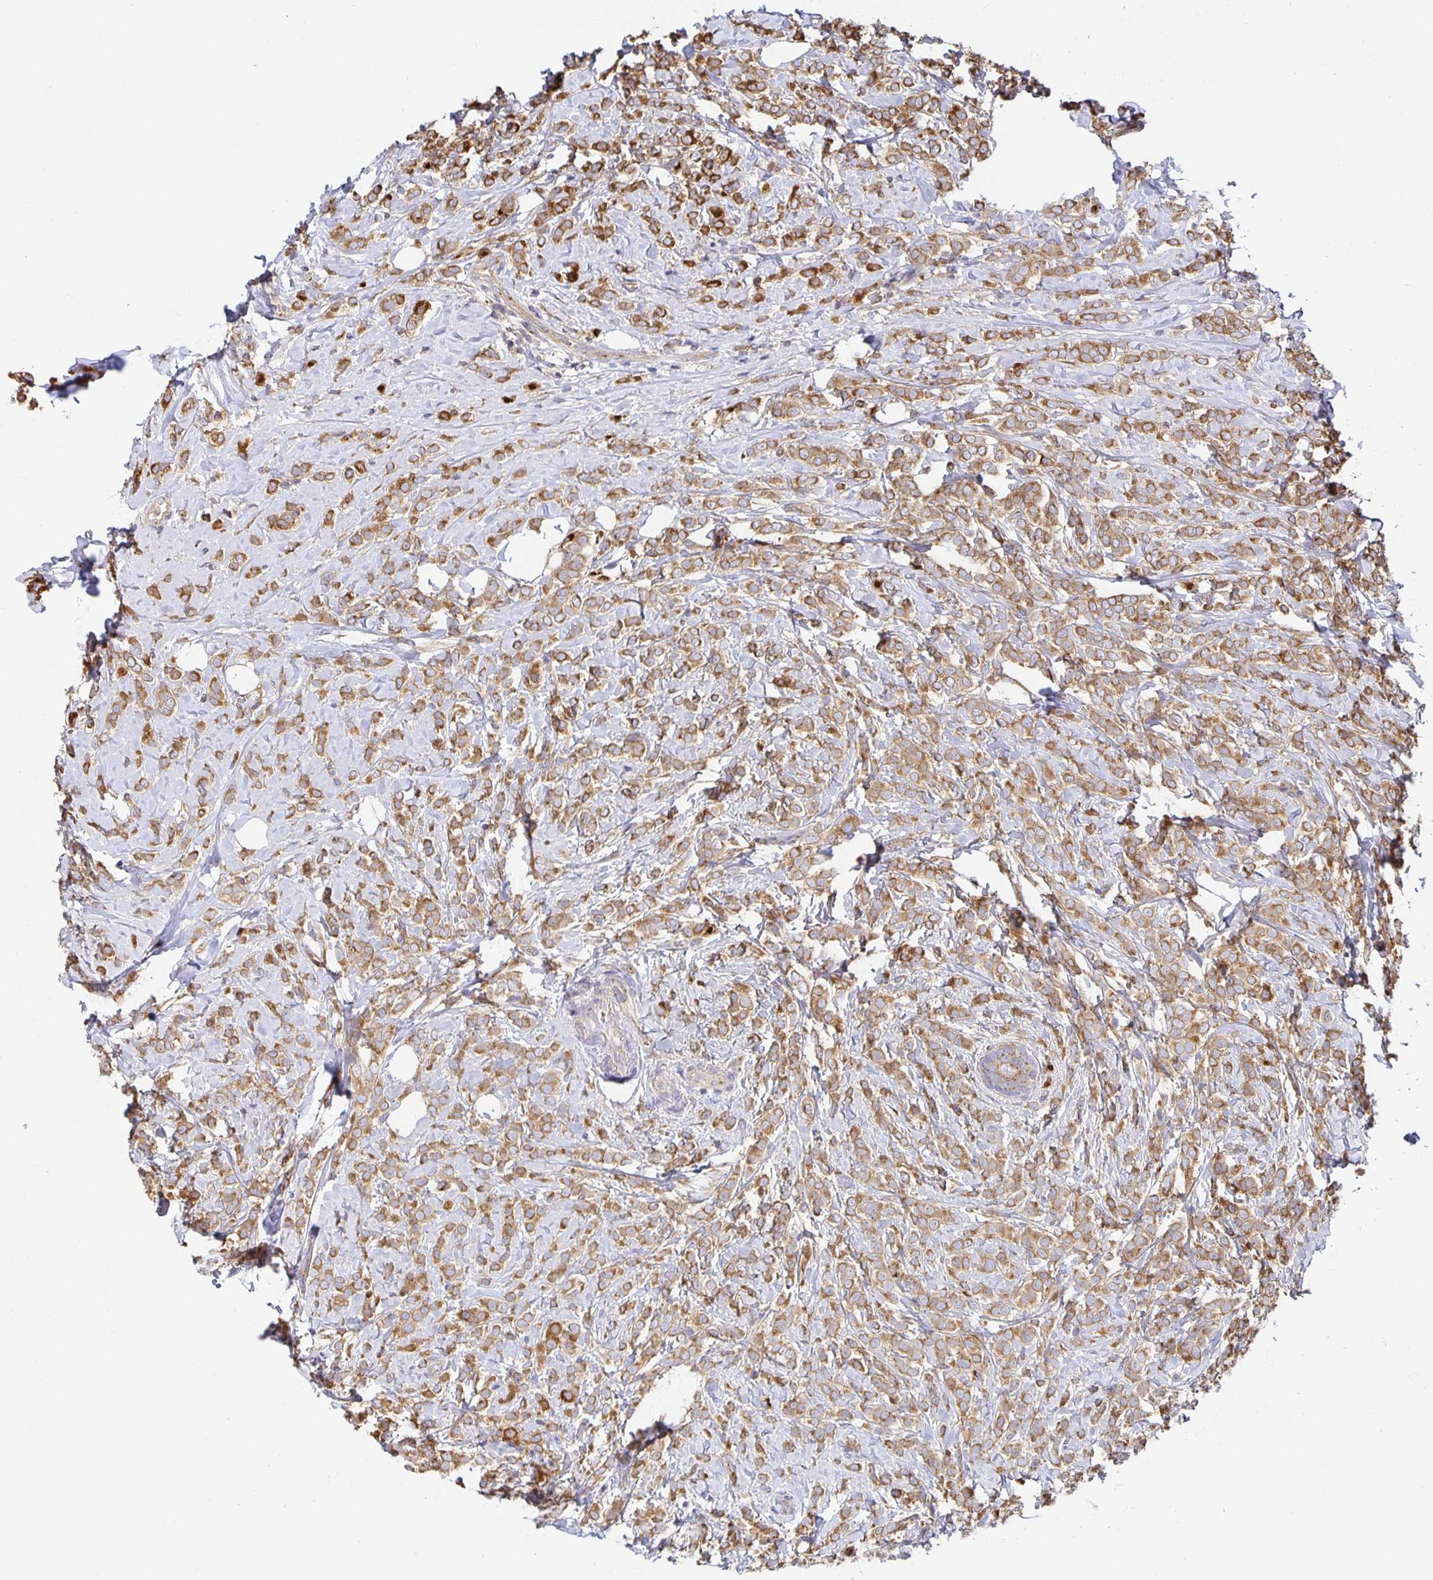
{"staining": {"intensity": "moderate", "quantity": ">75%", "location": "cytoplasmic/membranous"}, "tissue": "breast cancer", "cell_type": "Tumor cells", "image_type": "cancer", "snomed": [{"axis": "morphology", "description": "Lobular carcinoma"}, {"axis": "topography", "description": "Breast"}], "caption": "Immunohistochemical staining of breast cancer exhibits moderate cytoplasmic/membranous protein staining in about >75% of tumor cells. (DAB = brown stain, brightfield microscopy at high magnification).", "gene": "USO1", "patient": {"sex": "female", "age": 49}}